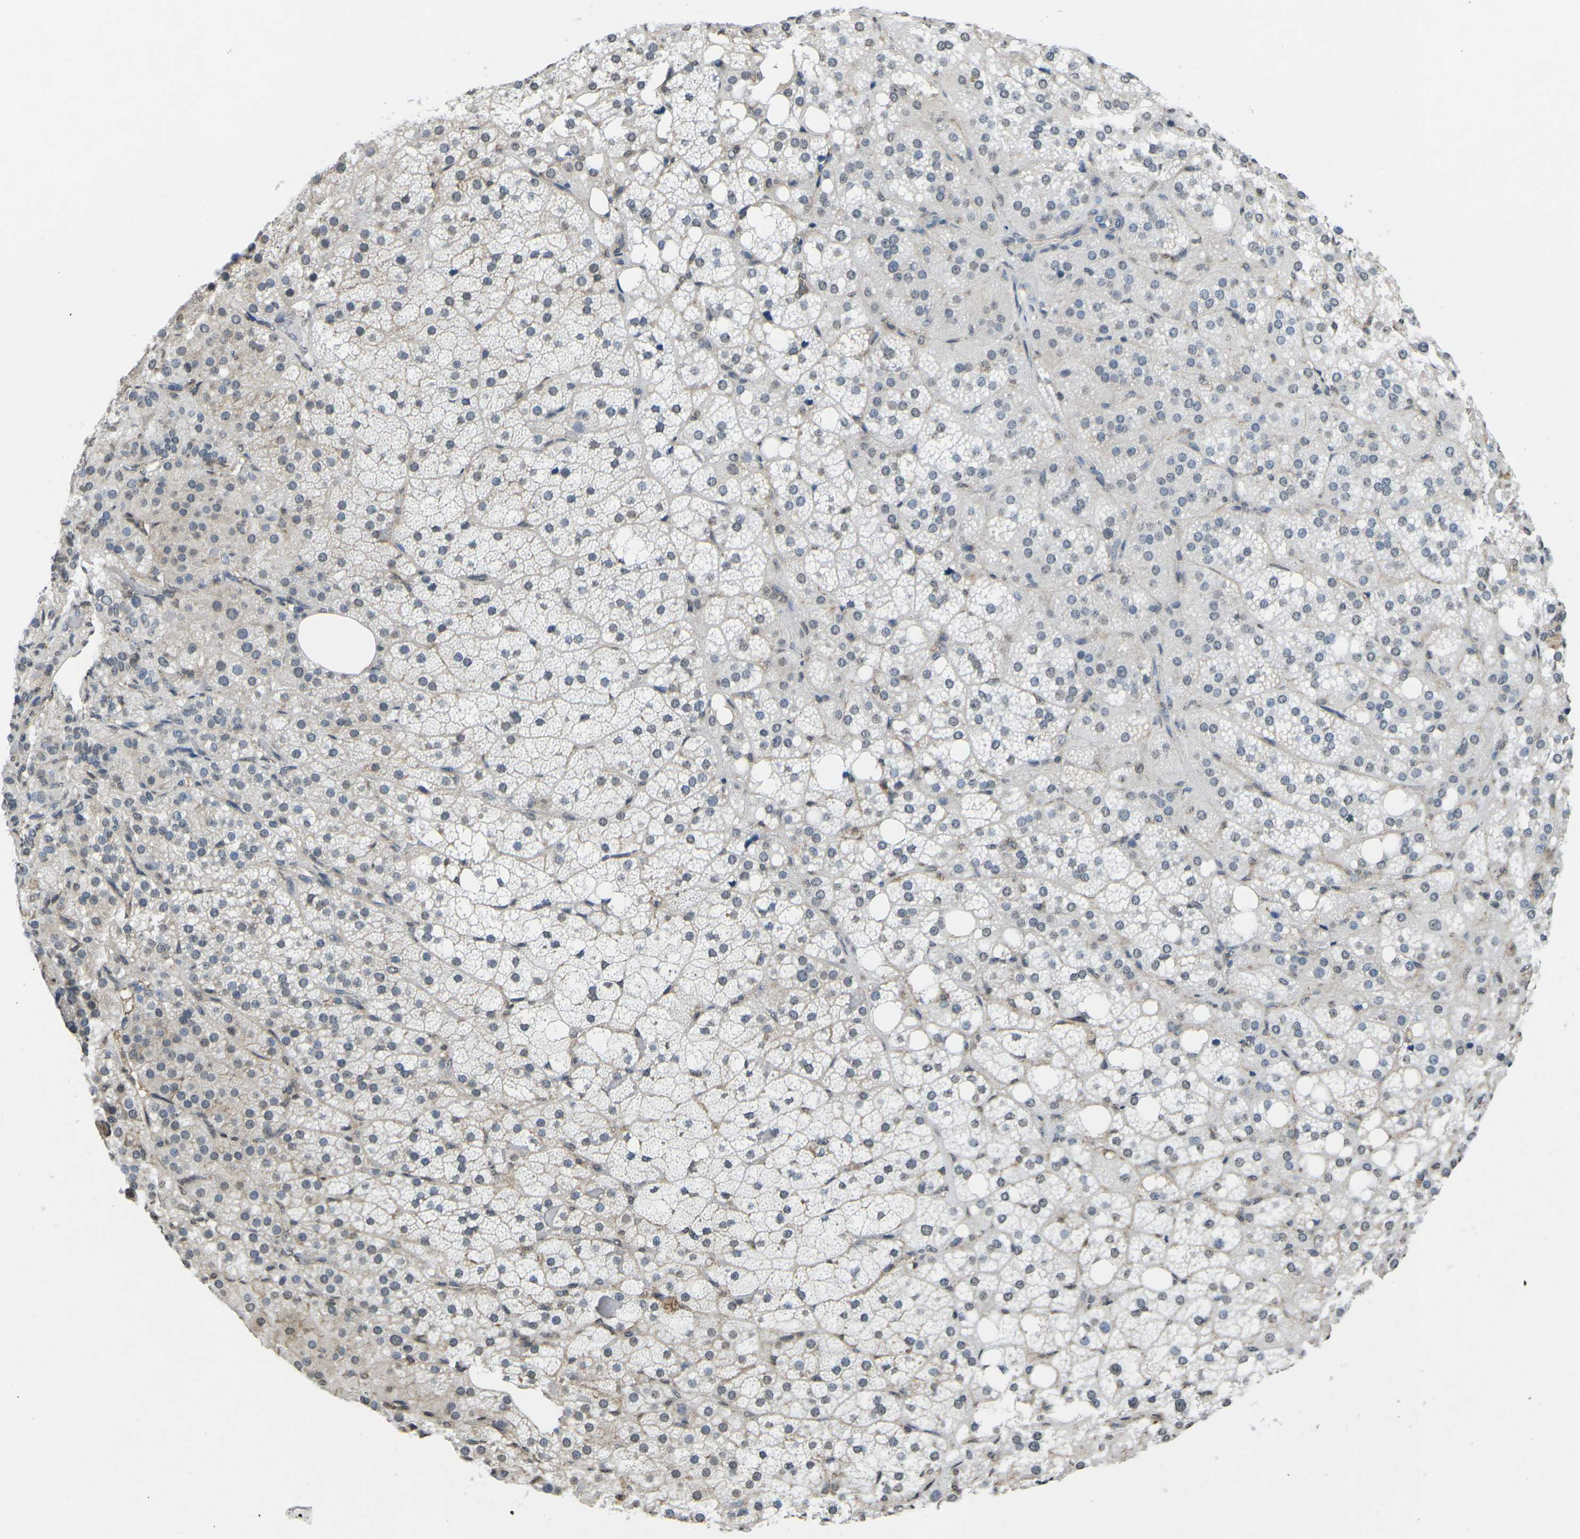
{"staining": {"intensity": "weak", "quantity": "<25%", "location": "cytoplasmic/membranous"}, "tissue": "adrenal gland", "cell_type": "Glandular cells", "image_type": "normal", "snomed": [{"axis": "morphology", "description": "Normal tissue, NOS"}, {"axis": "topography", "description": "Adrenal gland"}], "caption": "Photomicrograph shows no protein expression in glandular cells of benign adrenal gland.", "gene": "TFR2", "patient": {"sex": "female", "age": 59}}